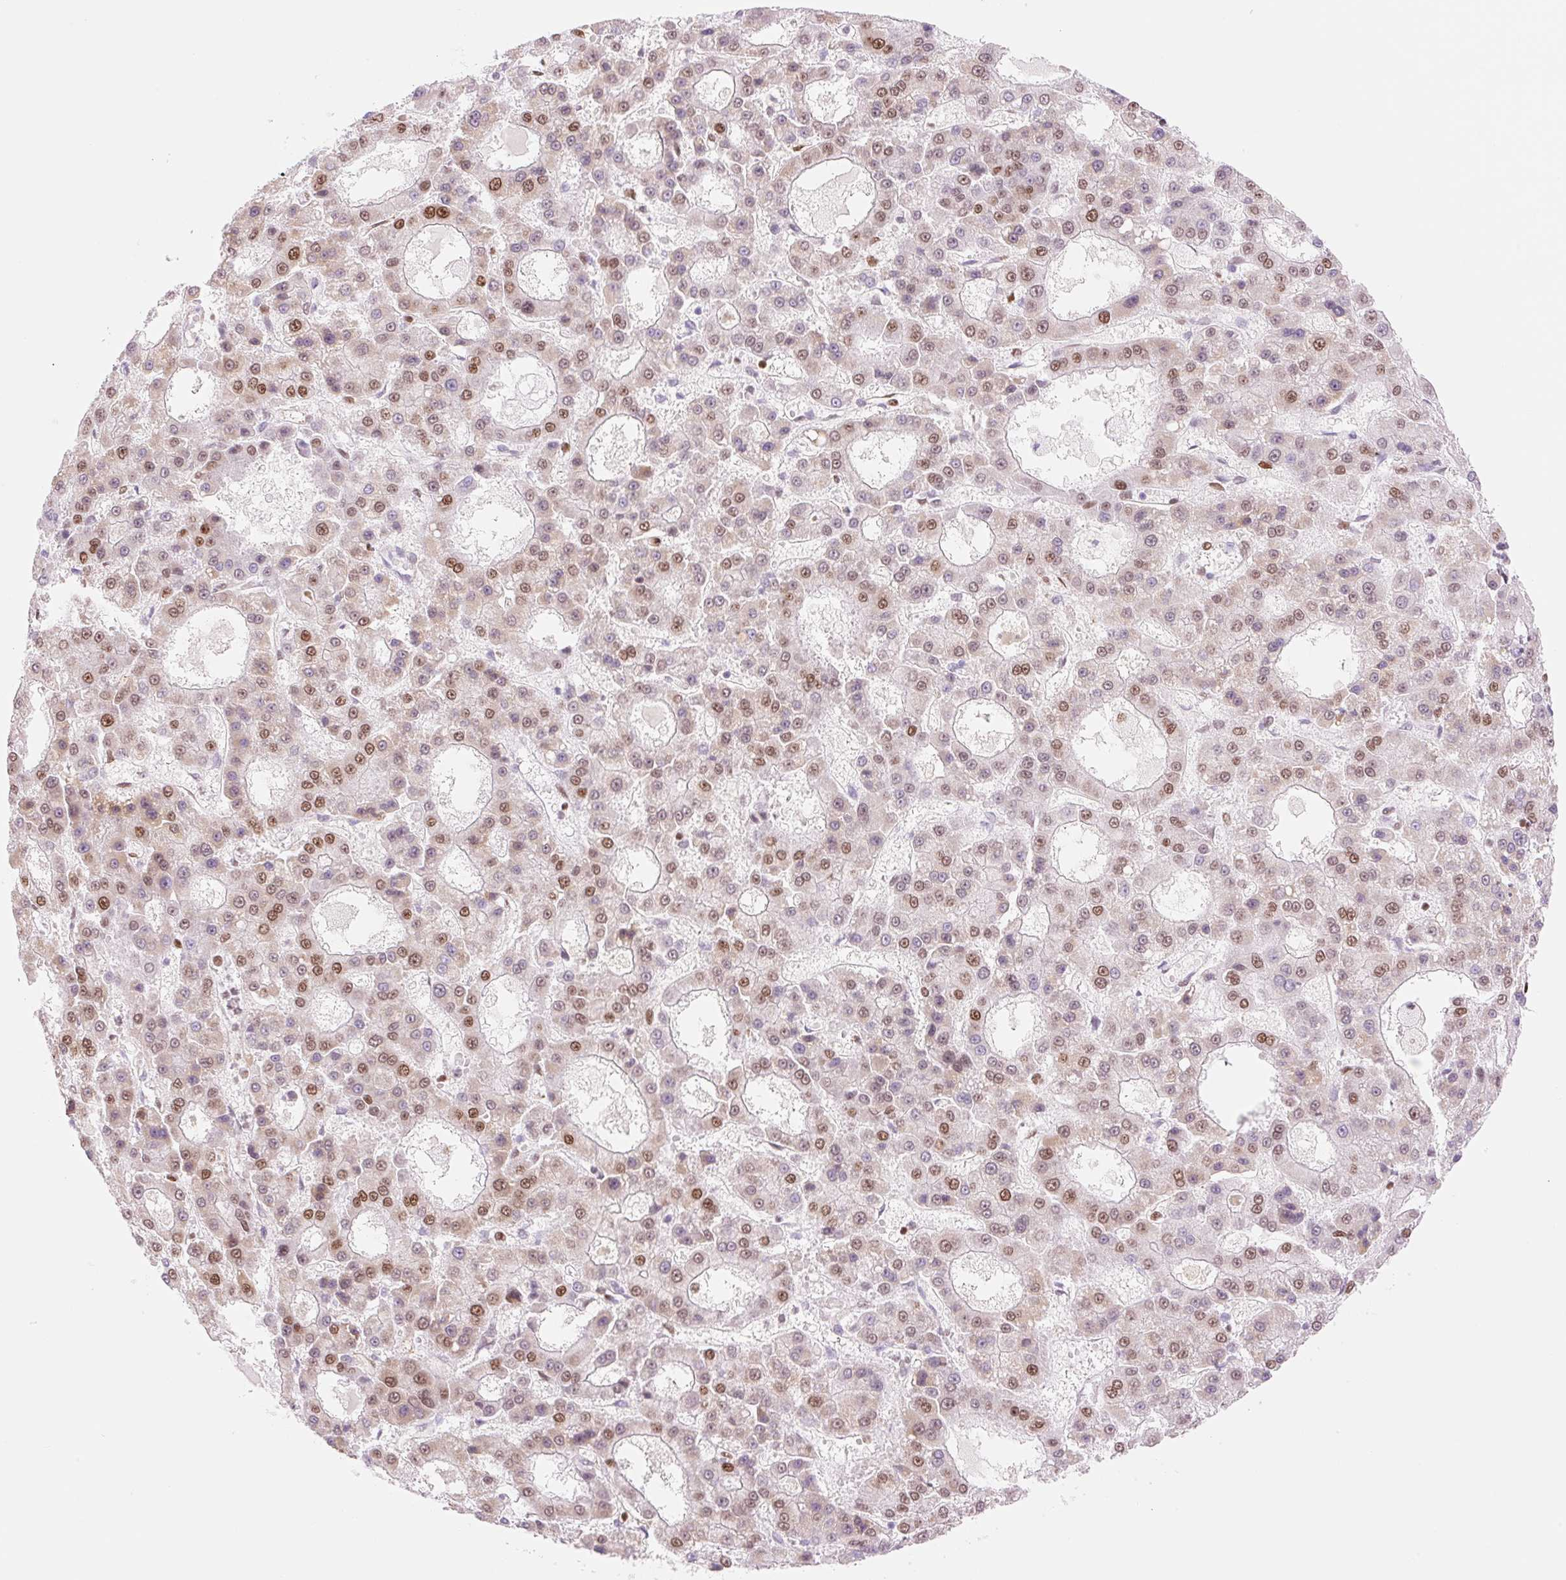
{"staining": {"intensity": "moderate", "quantity": "25%-75%", "location": "nuclear"}, "tissue": "liver cancer", "cell_type": "Tumor cells", "image_type": "cancer", "snomed": [{"axis": "morphology", "description": "Carcinoma, Hepatocellular, NOS"}, {"axis": "topography", "description": "Liver"}], "caption": "This is an image of immunohistochemistry staining of hepatocellular carcinoma (liver), which shows moderate staining in the nuclear of tumor cells.", "gene": "PRDM11", "patient": {"sex": "male", "age": 70}}